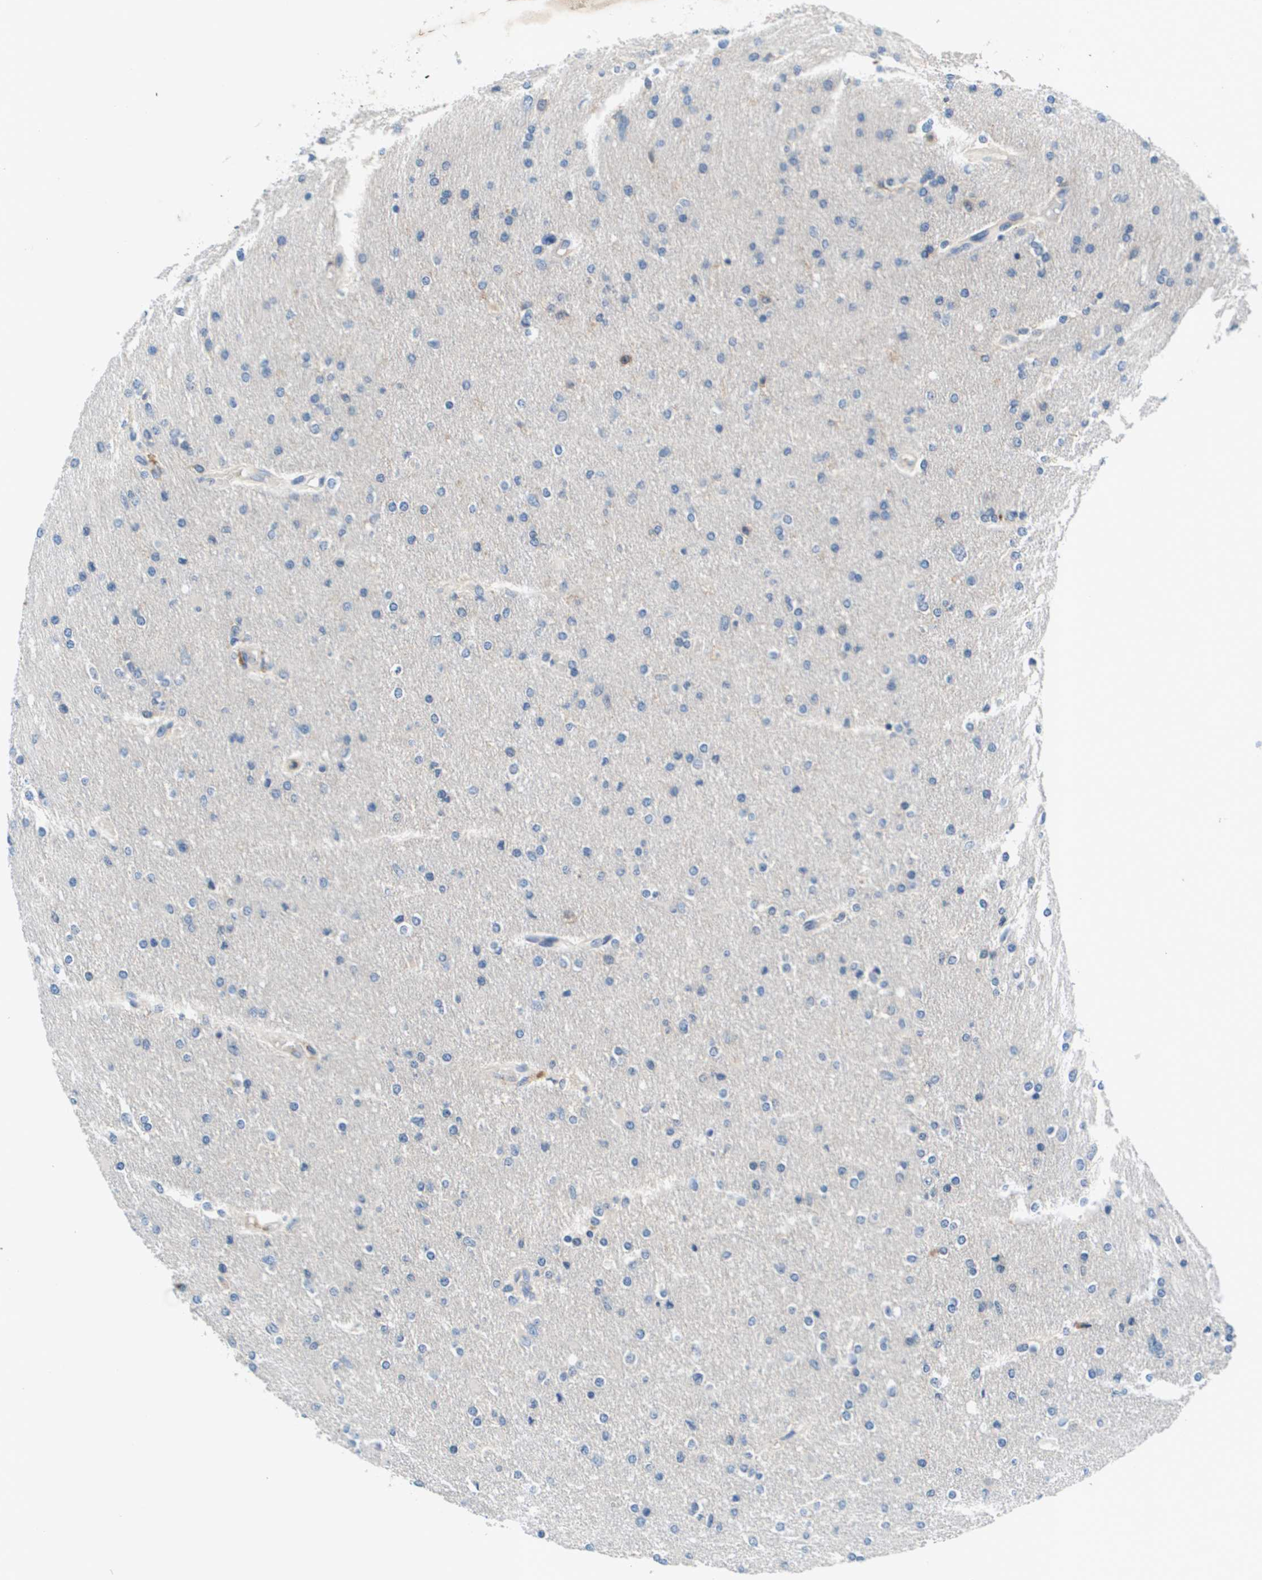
{"staining": {"intensity": "negative", "quantity": "none", "location": "none"}, "tissue": "glioma", "cell_type": "Tumor cells", "image_type": "cancer", "snomed": [{"axis": "morphology", "description": "Glioma, malignant, High grade"}, {"axis": "topography", "description": "Cerebral cortex"}], "caption": "Immunohistochemistry (IHC) of human malignant glioma (high-grade) exhibits no expression in tumor cells.", "gene": "KCNQ5", "patient": {"sex": "female", "age": 36}}